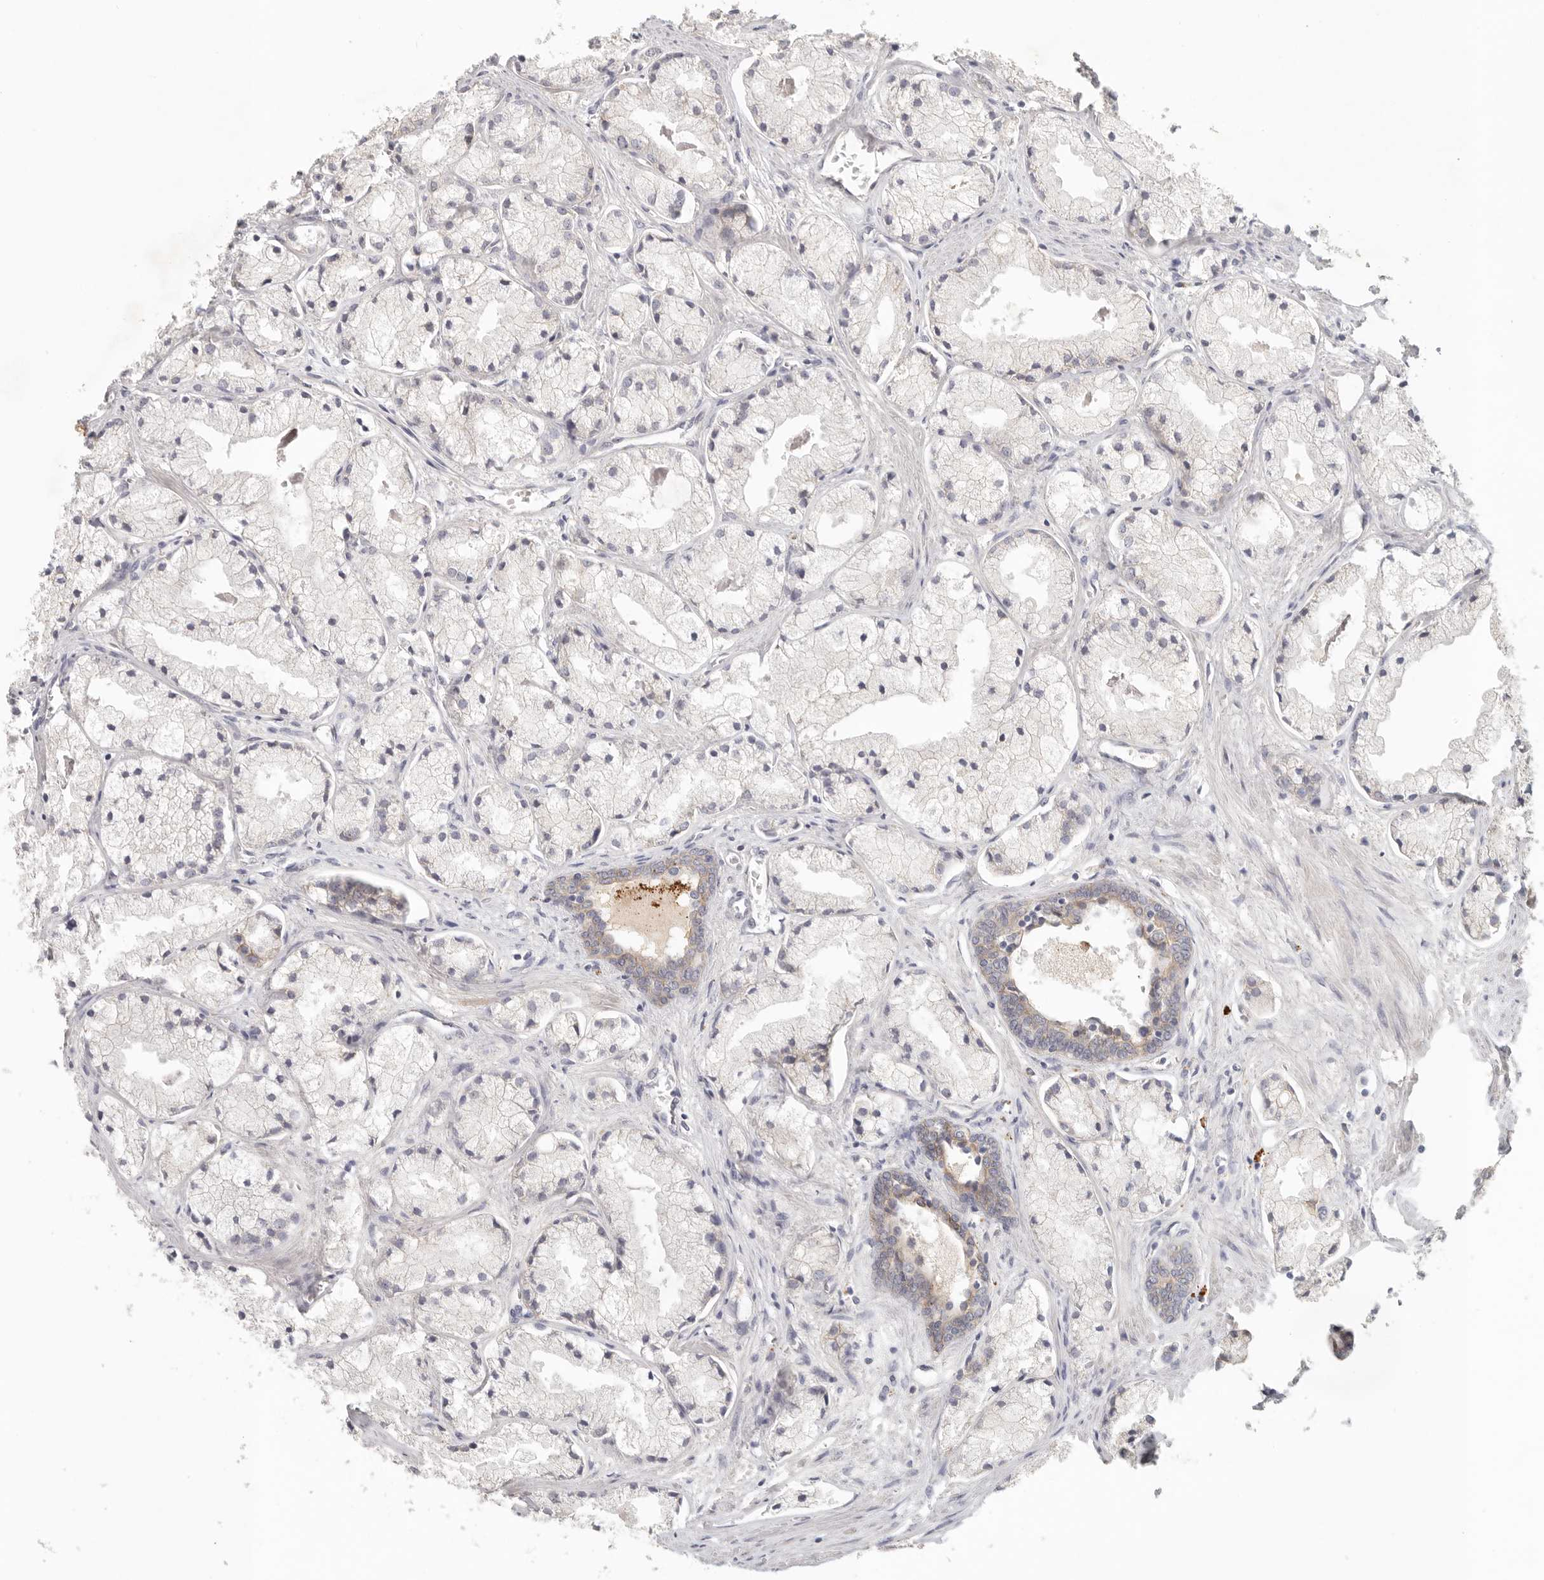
{"staining": {"intensity": "weak", "quantity": "<25%", "location": "cytoplasmic/membranous"}, "tissue": "prostate cancer", "cell_type": "Tumor cells", "image_type": "cancer", "snomed": [{"axis": "morphology", "description": "Adenocarcinoma, High grade"}, {"axis": "topography", "description": "Prostate"}], "caption": "Immunohistochemistry of prostate cancer (high-grade adenocarcinoma) reveals no positivity in tumor cells.", "gene": "ANXA9", "patient": {"sex": "male", "age": 50}}